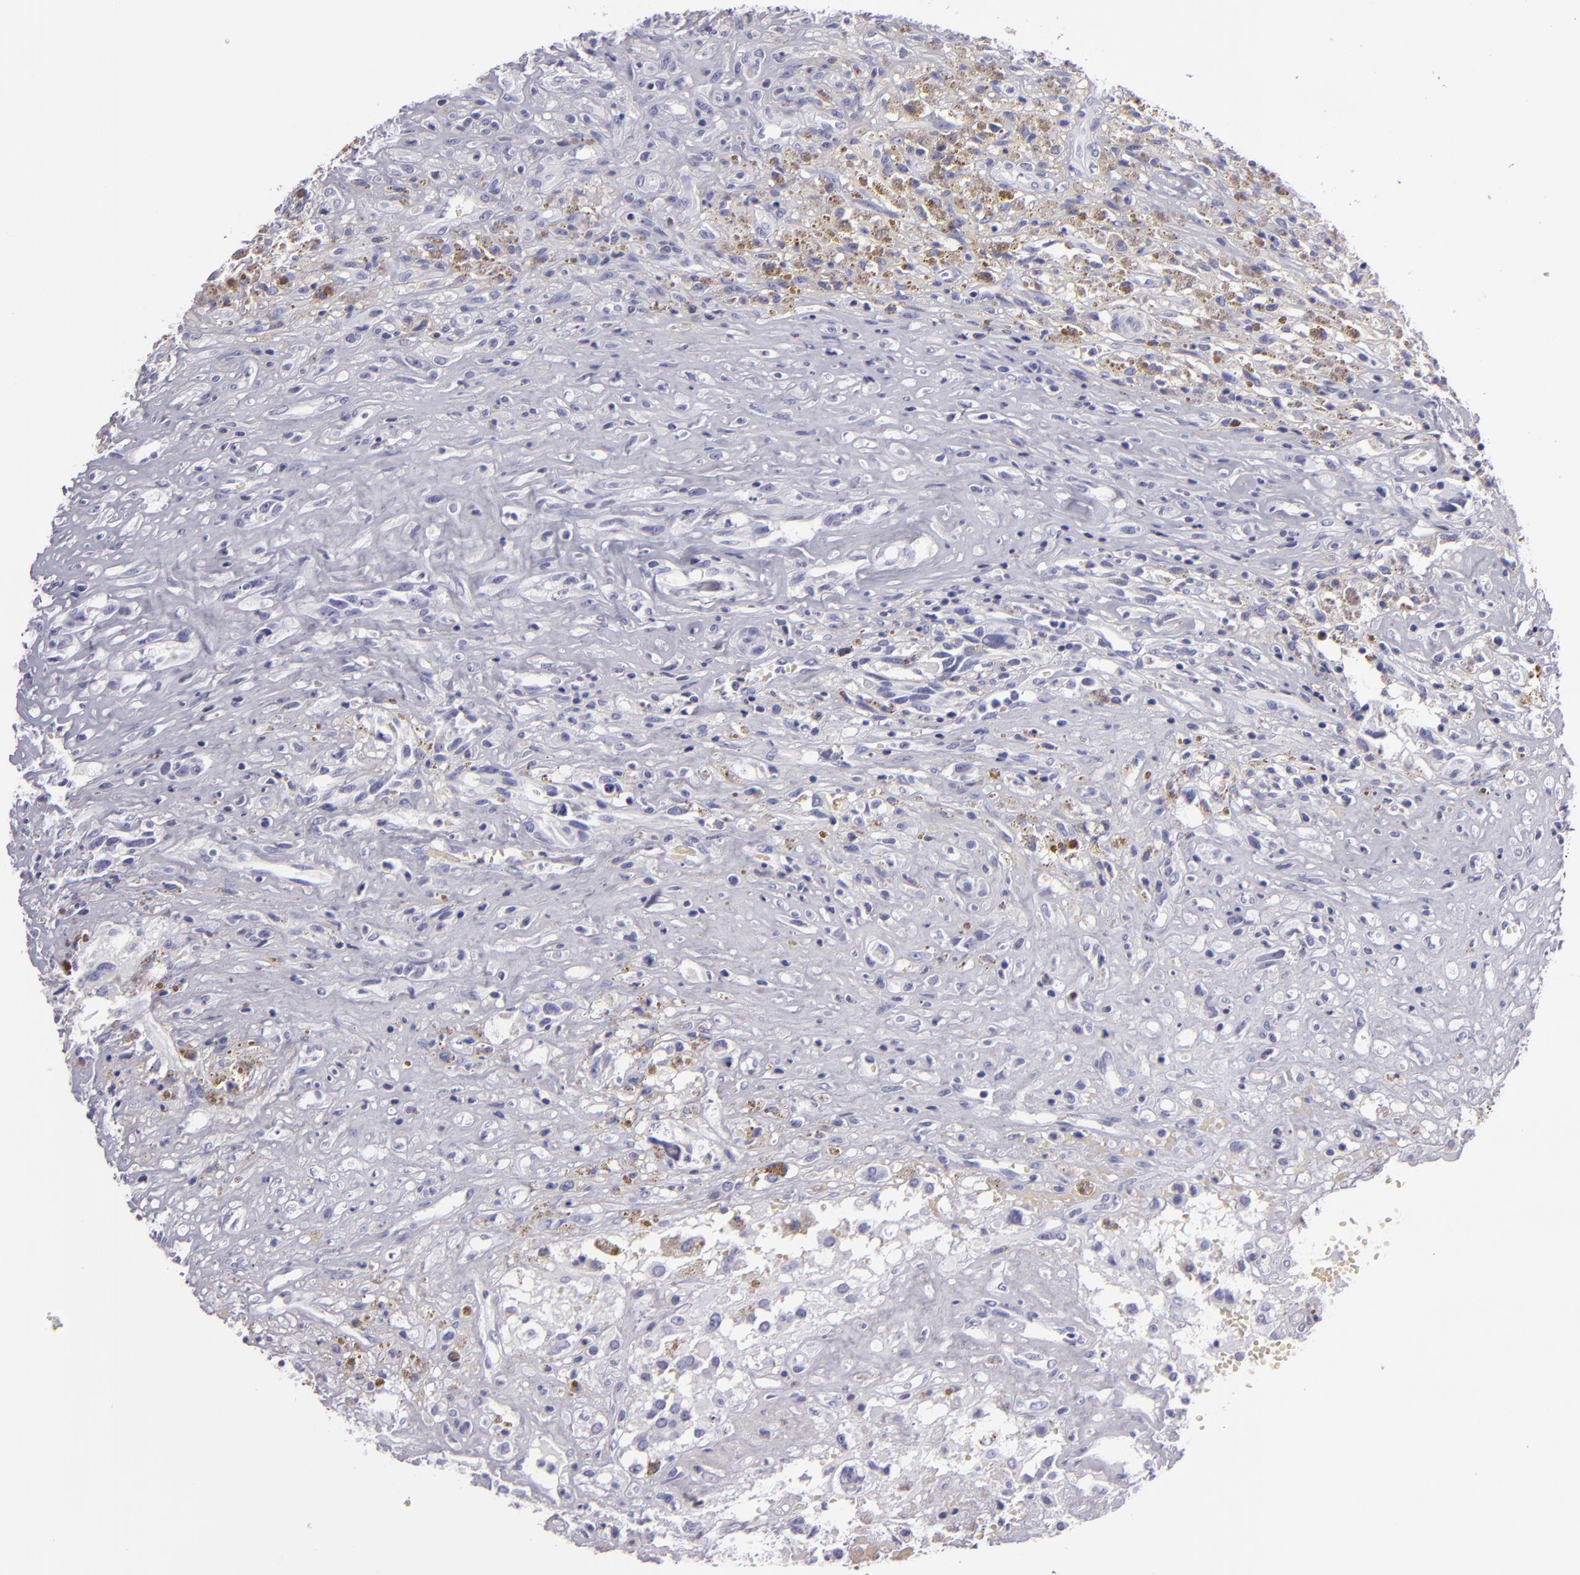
{"staining": {"intensity": "negative", "quantity": "none", "location": "none"}, "tissue": "glioma", "cell_type": "Tumor cells", "image_type": "cancer", "snomed": [{"axis": "morphology", "description": "Glioma, malignant, High grade"}, {"axis": "topography", "description": "Brain"}], "caption": "Glioma was stained to show a protein in brown. There is no significant expression in tumor cells. (IHC, brightfield microscopy, high magnification).", "gene": "CR2", "patient": {"sex": "male", "age": 66}}